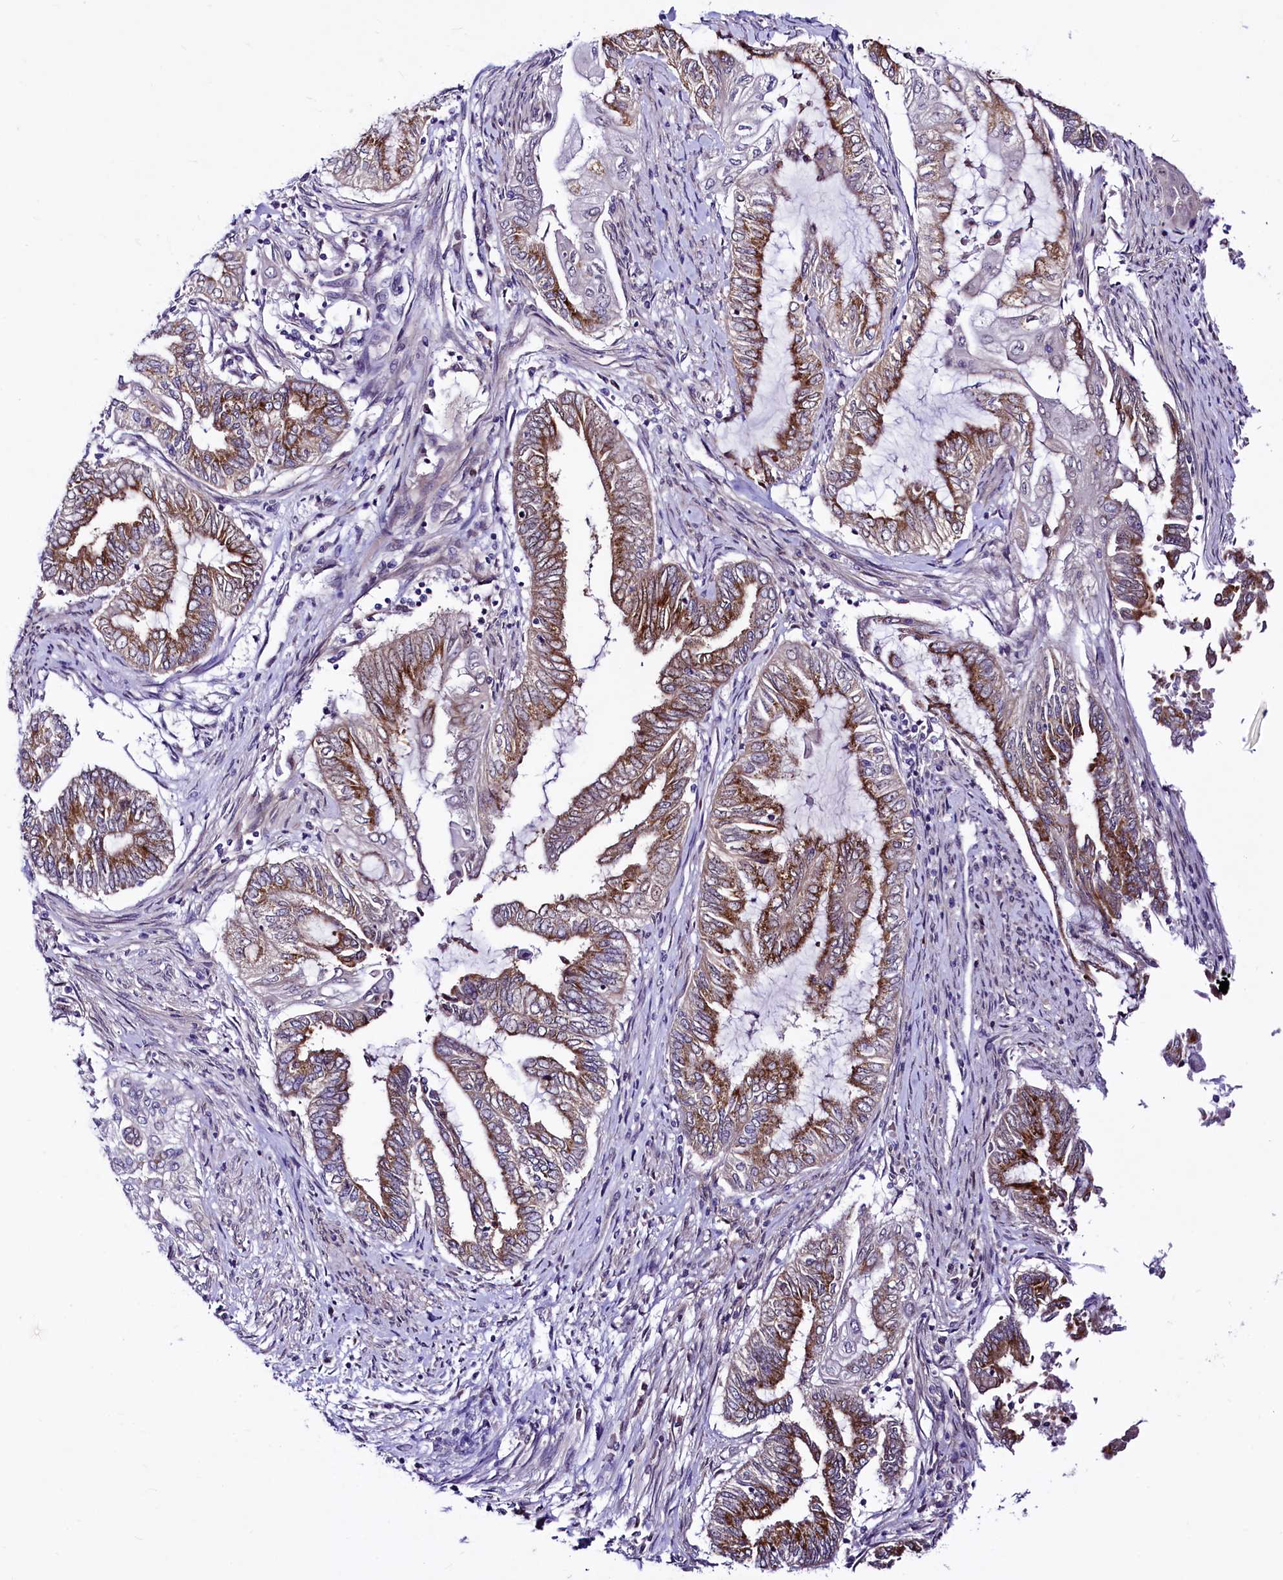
{"staining": {"intensity": "moderate", "quantity": "25%-75%", "location": "cytoplasmic/membranous"}, "tissue": "endometrial cancer", "cell_type": "Tumor cells", "image_type": "cancer", "snomed": [{"axis": "morphology", "description": "Adenocarcinoma, NOS"}, {"axis": "topography", "description": "Uterus"}, {"axis": "topography", "description": "Endometrium"}], "caption": "Protein staining shows moderate cytoplasmic/membranous positivity in about 25%-75% of tumor cells in endometrial adenocarcinoma.", "gene": "LEUTX", "patient": {"sex": "female", "age": 70}}